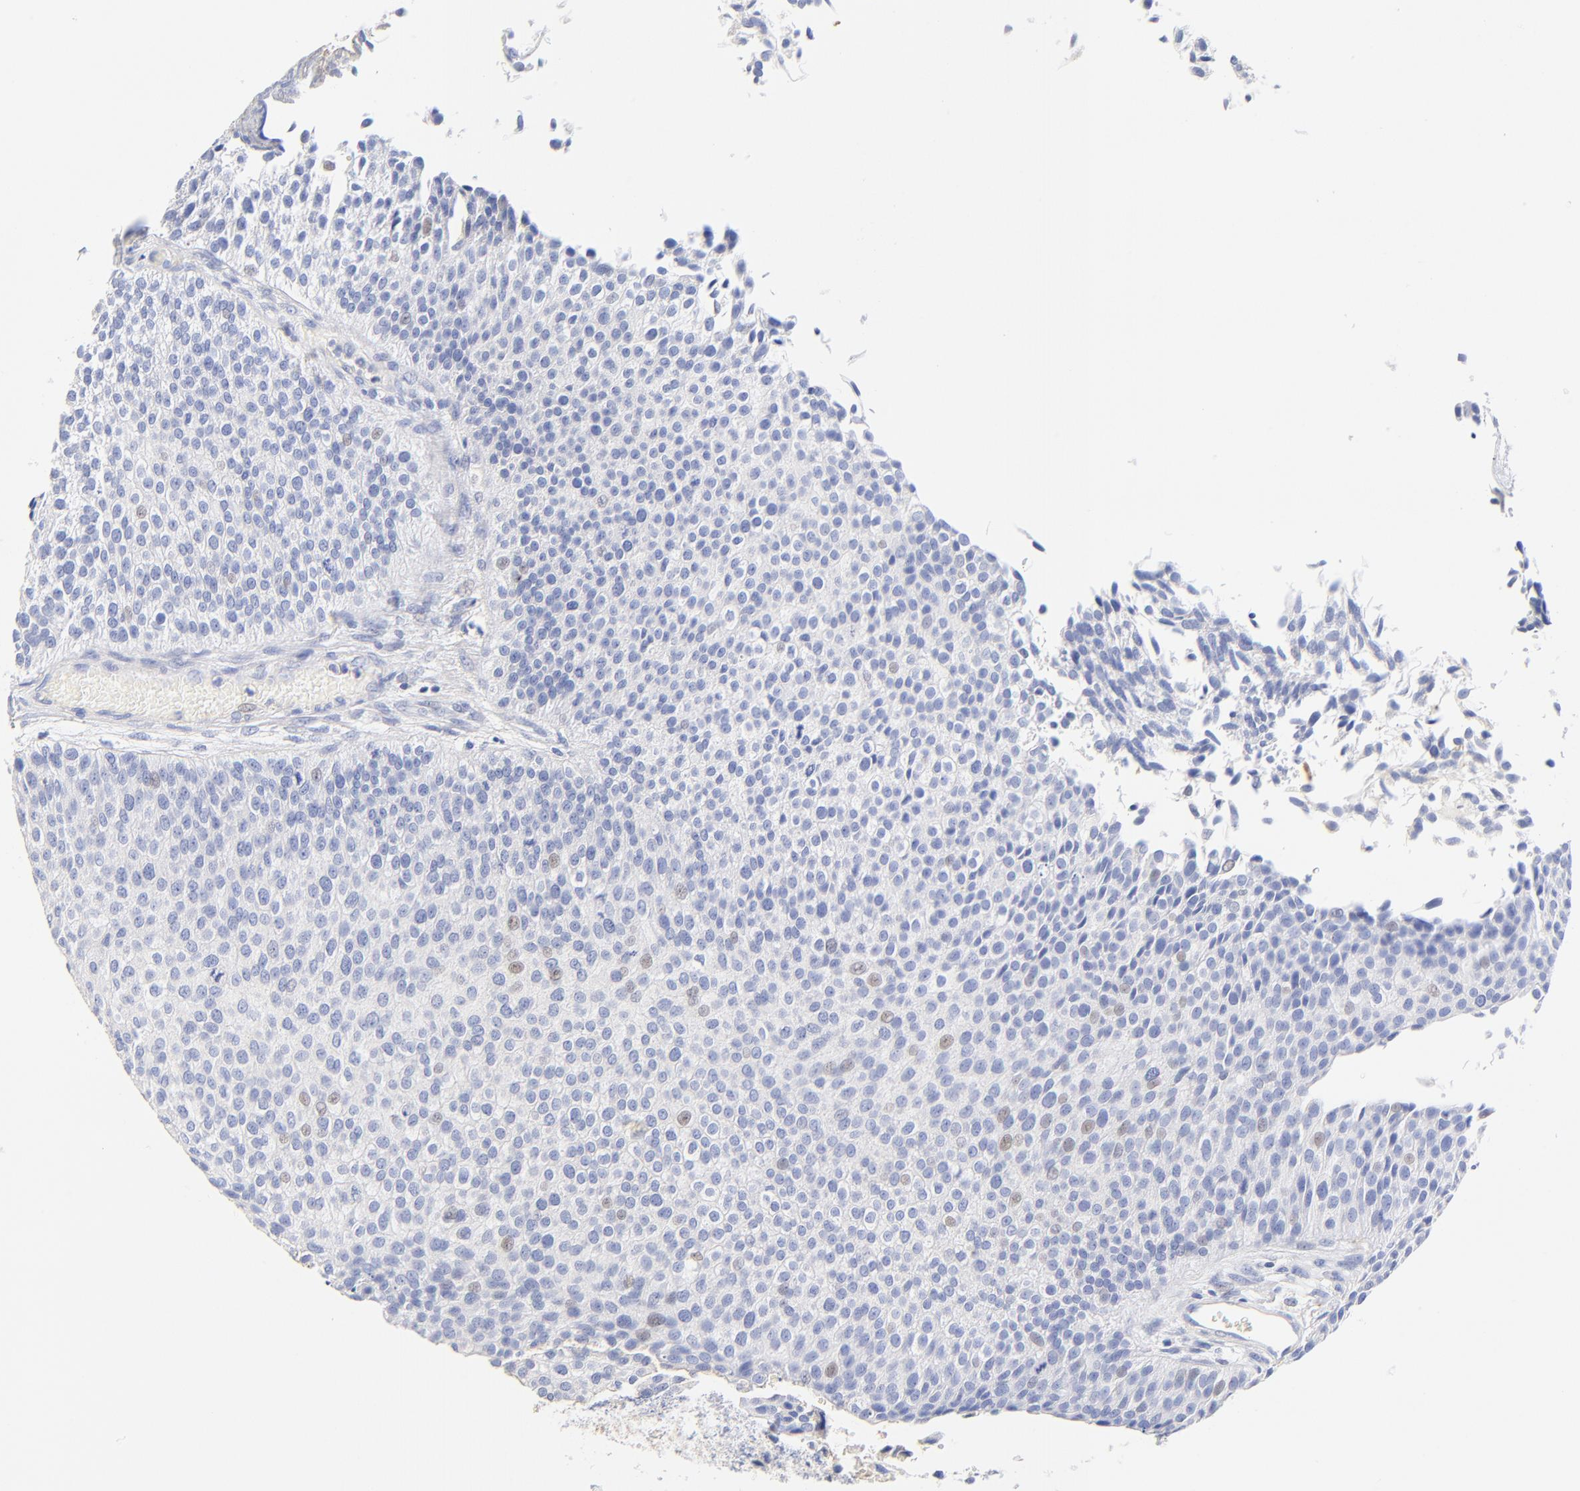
{"staining": {"intensity": "negative", "quantity": "none", "location": "none"}, "tissue": "urothelial cancer", "cell_type": "Tumor cells", "image_type": "cancer", "snomed": [{"axis": "morphology", "description": "Urothelial carcinoma, Low grade"}, {"axis": "topography", "description": "Urinary bladder"}], "caption": "This is a image of immunohistochemistry (IHC) staining of low-grade urothelial carcinoma, which shows no positivity in tumor cells. Nuclei are stained in blue.", "gene": "MDGA2", "patient": {"sex": "male", "age": 84}}